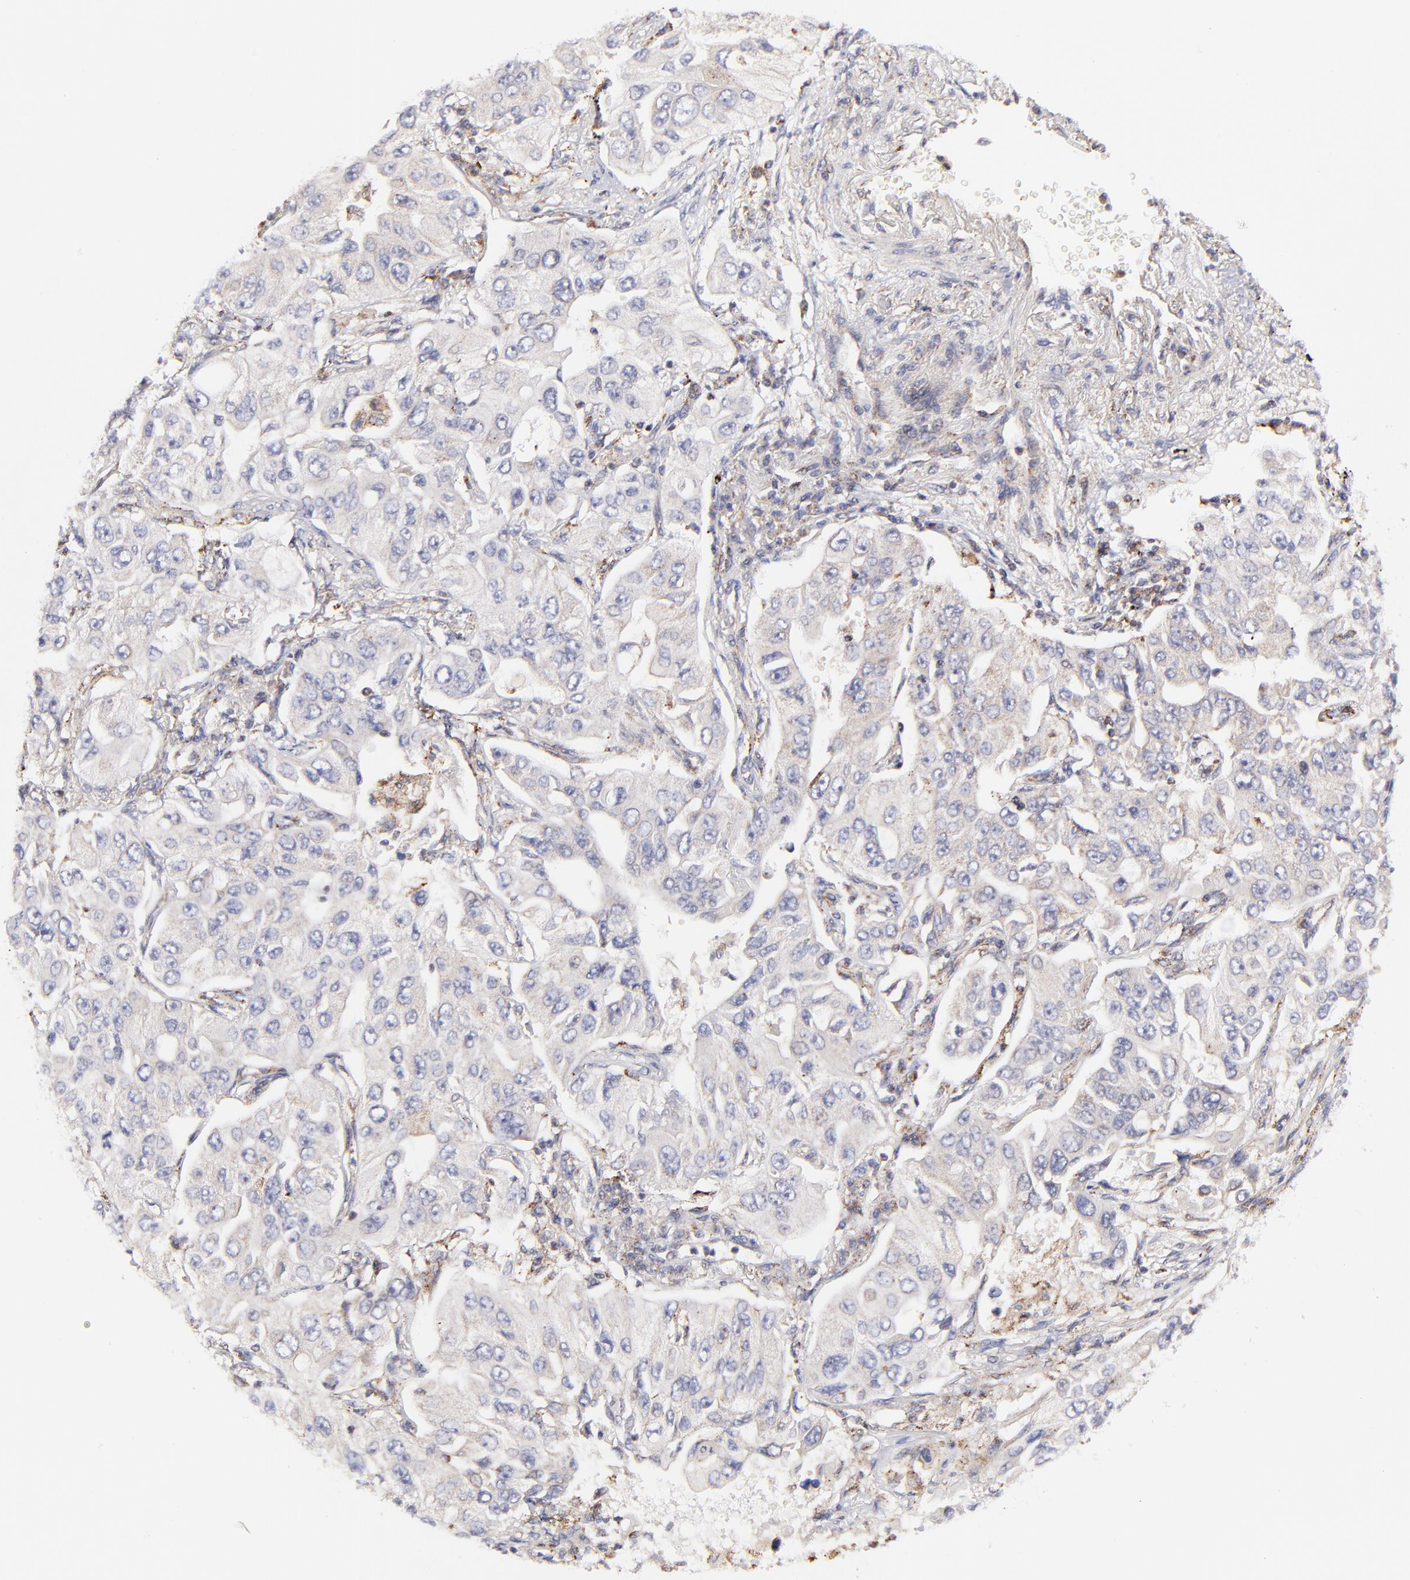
{"staining": {"intensity": "negative", "quantity": "none", "location": "none"}, "tissue": "lung cancer", "cell_type": "Tumor cells", "image_type": "cancer", "snomed": [{"axis": "morphology", "description": "Adenocarcinoma, NOS"}, {"axis": "topography", "description": "Lung"}], "caption": "IHC micrograph of human lung cancer (adenocarcinoma) stained for a protein (brown), which demonstrates no positivity in tumor cells.", "gene": "MAP2K7", "patient": {"sex": "male", "age": 84}}